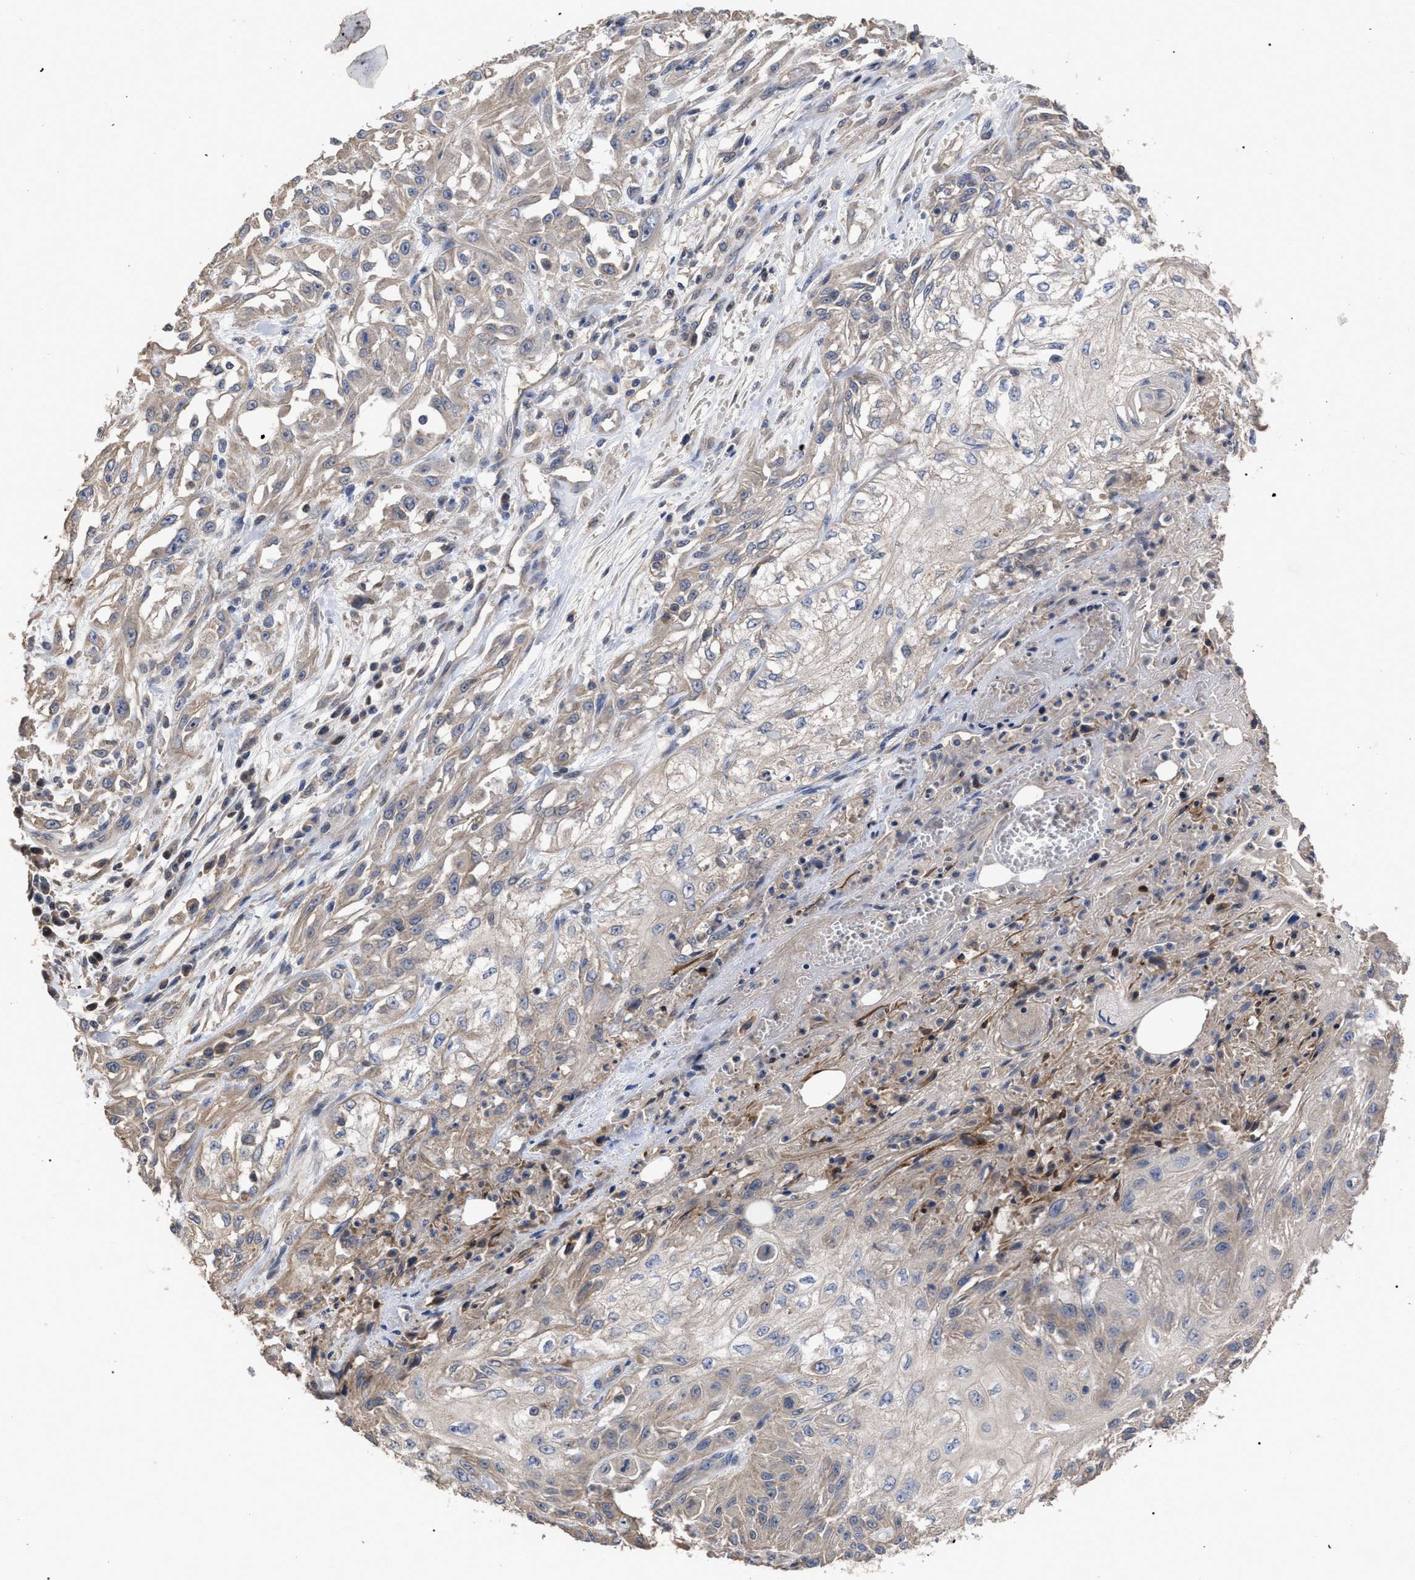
{"staining": {"intensity": "weak", "quantity": "25%-75%", "location": "cytoplasmic/membranous"}, "tissue": "skin cancer", "cell_type": "Tumor cells", "image_type": "cancer", "snomed": [{"axis": "morphology", "description": "Squamous cell carcinoma, NOS"}, {"axis": "morphology", "description": "Squamous cell carcinoma, metastatic, NOS"}, {"axis": "topography", "description": "Skin"}, {"axis": "topography", "description": "Lymph node"}], "caption": "A low amount of weak cytoplasmic/membranous expression is appreciated in about 25%-75% of tumor cells in skin cancer (squamous cell carcinoma) tissue. (brown staining indicates protein expression, while blue staining denotes nuclei).", "gene": "BTN2A1", "patient": {"sex": "male", "age": 75}}